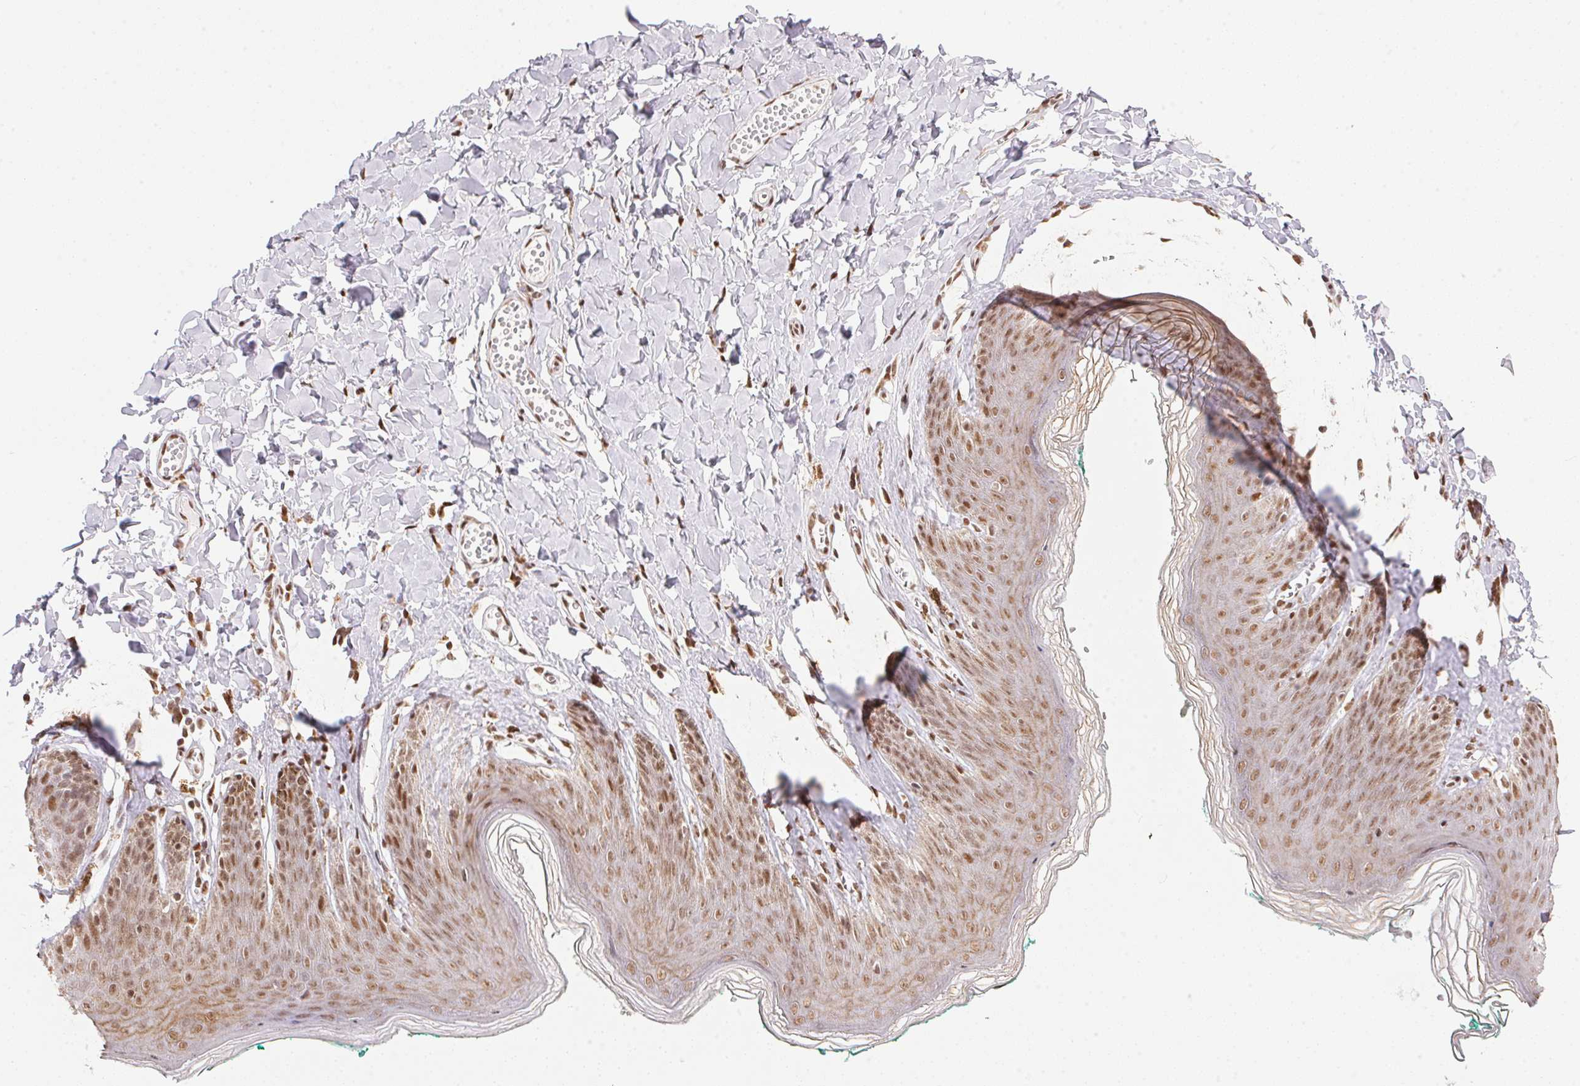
{"staining": {"intensity": "moderate", "quantity": ">75%", "location": "cytoplasmic/membranous,nuclear"}, "tissue": "skin", "cell_type": "Epidermal cells", "image_type": "normal", "snomed": [{"axis": "morphology", "description": "Normal tissue, NOS"}, {"axis": "topography", "description": "Vulva"}, {"axis": "topography", "description": "Peripheral nerve tissue"}], "caption": "DAB immunohistochemical staining of normal human skin displays moderate cytoplasmic/membranous,nuclear protein positivity in approximately >75% of epidermal cells. The protein is shown in brown color, while the nuclei are stained blue.", "gene": "NFE2L1", "patient": {"sex": "female", "age": 66}}